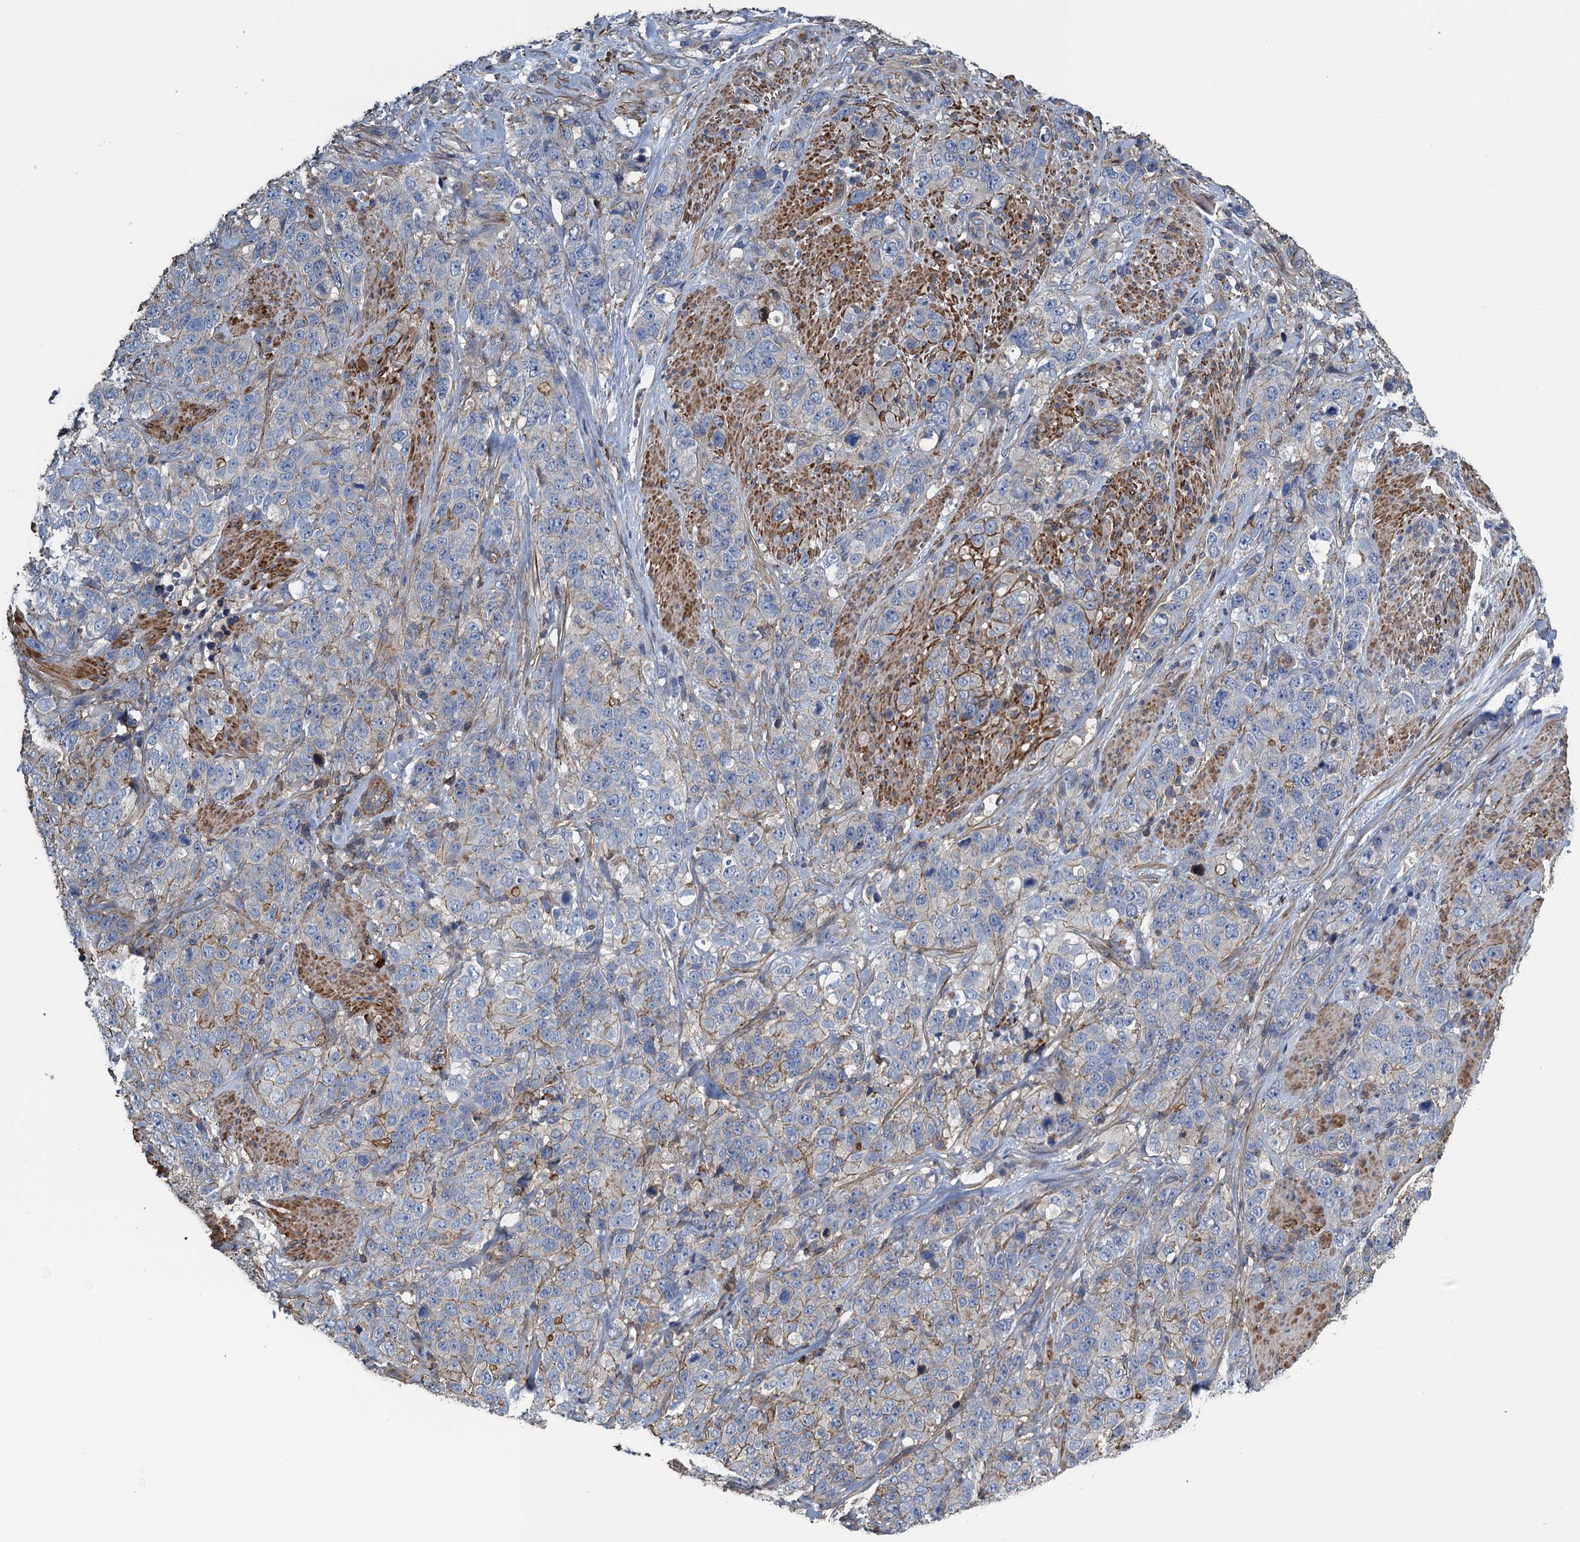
{"staining": {"intensity": "weak", "quantity": "<25%", "location": "cytoplasmic/membranous"}, "tissue": "stomach cancer", "cell_type": "Tumor cells", "image_type": "cancer", "snomed": [{"axis": "morphology", "description": "Adenocarcinoma, NOS"}, {"axis": "topography", "description": "Stomach"}], "caption": "This is an IHC histopathology image of human stomach cancer. There is no positivity in tumor cells.", "gene": "PROSER2", "patient": {"sex": "male", "age": 48}}